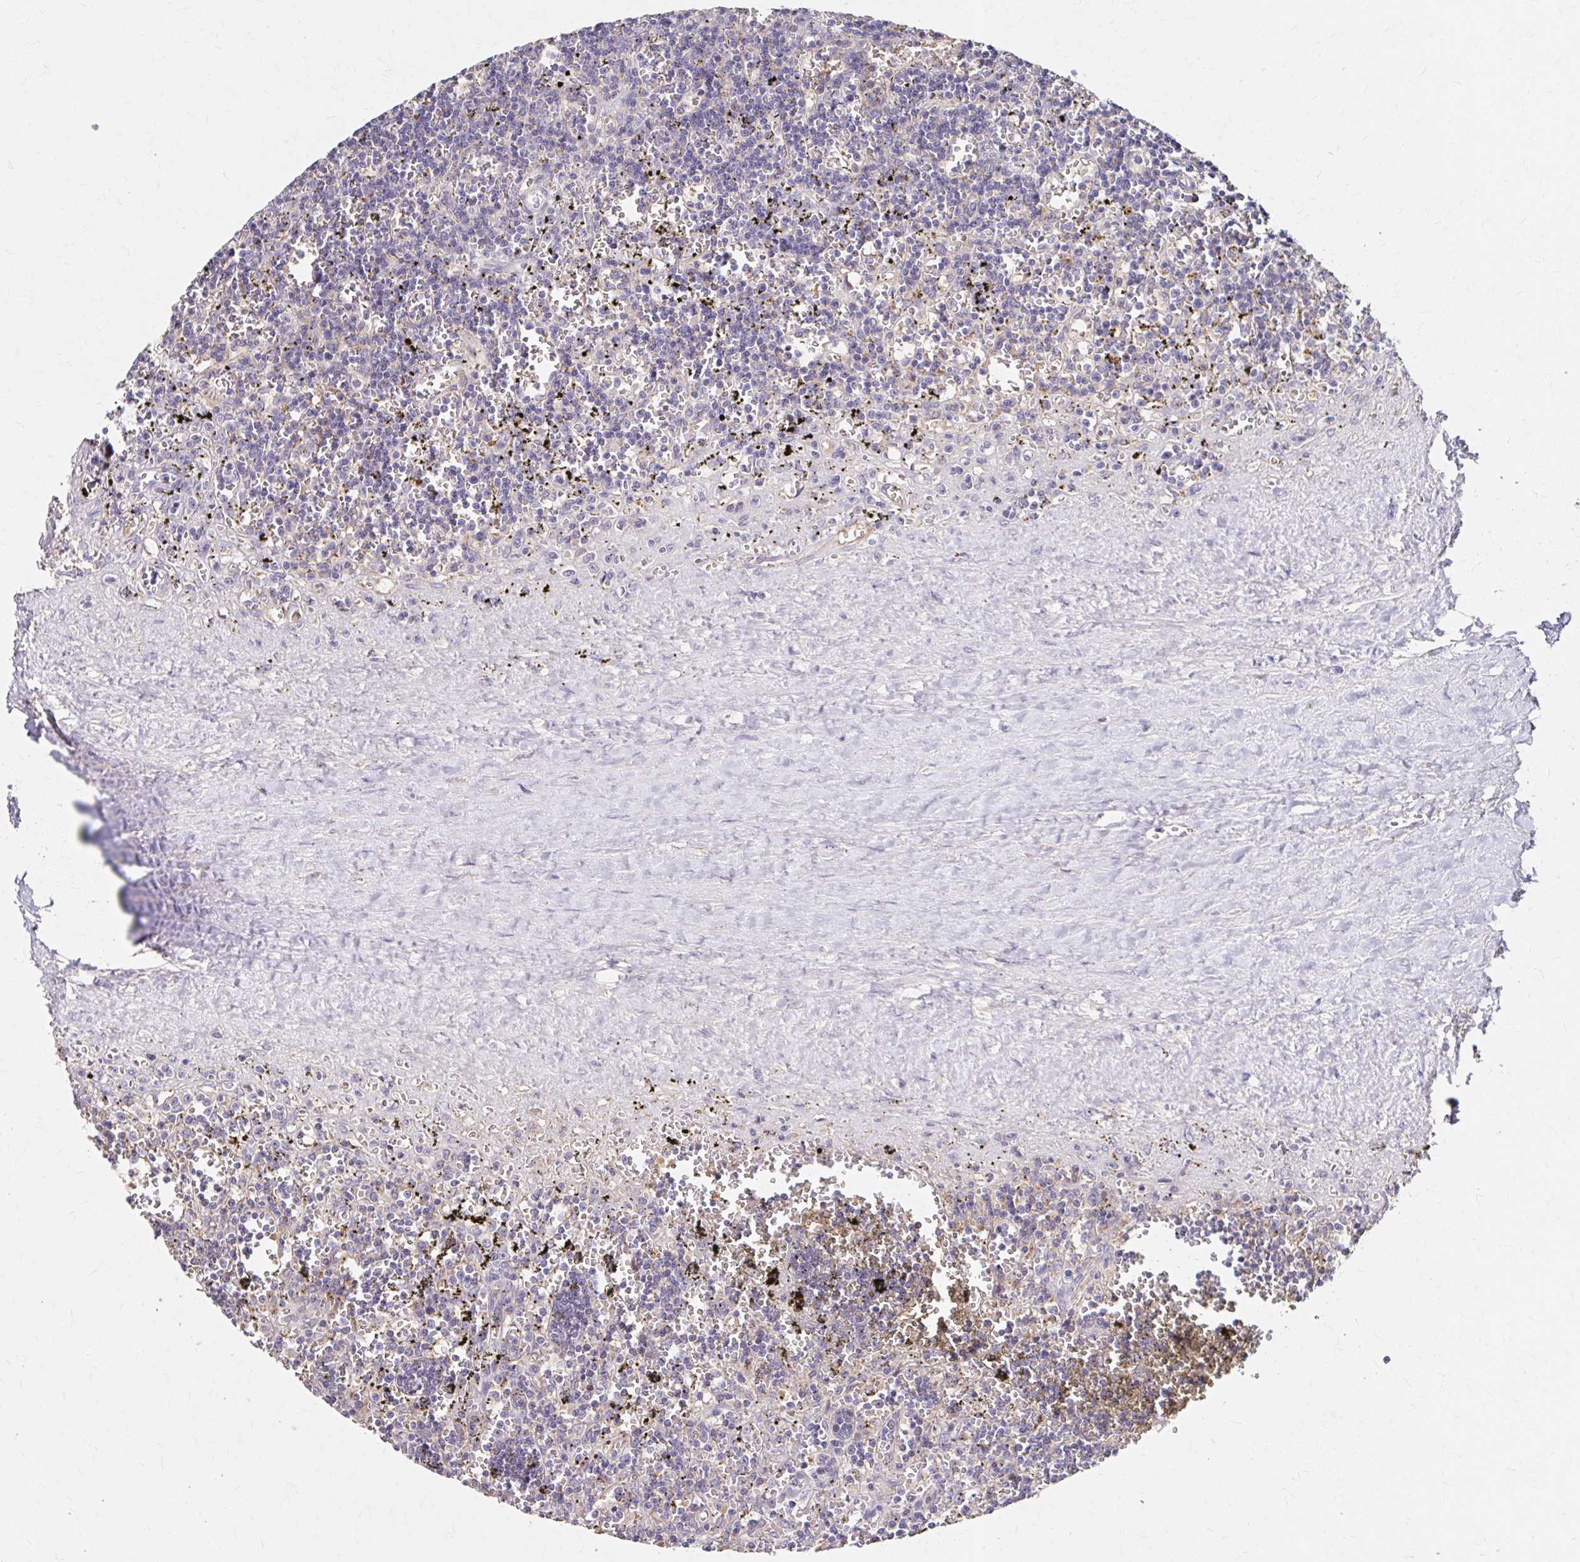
{"staining": {"intensity": "negative", "quantity": "none", "location": "none"}, "tissue": "lymphoma", "cell_type": "Tumor cells", "image_type": "cancer", "snomed": [{"axis": "morphology", "description": "Malignant lymphoma, non-Hodgkin's type, Low grade"}, {"axis": "topography", "description": "Spleen"}], "caption": "Immunohistochemical staining of human lymphoma displays no significant positivity in tumor cells.", "gene": "HMGCS2", "patient": {"sex": "male", "age": 60}}